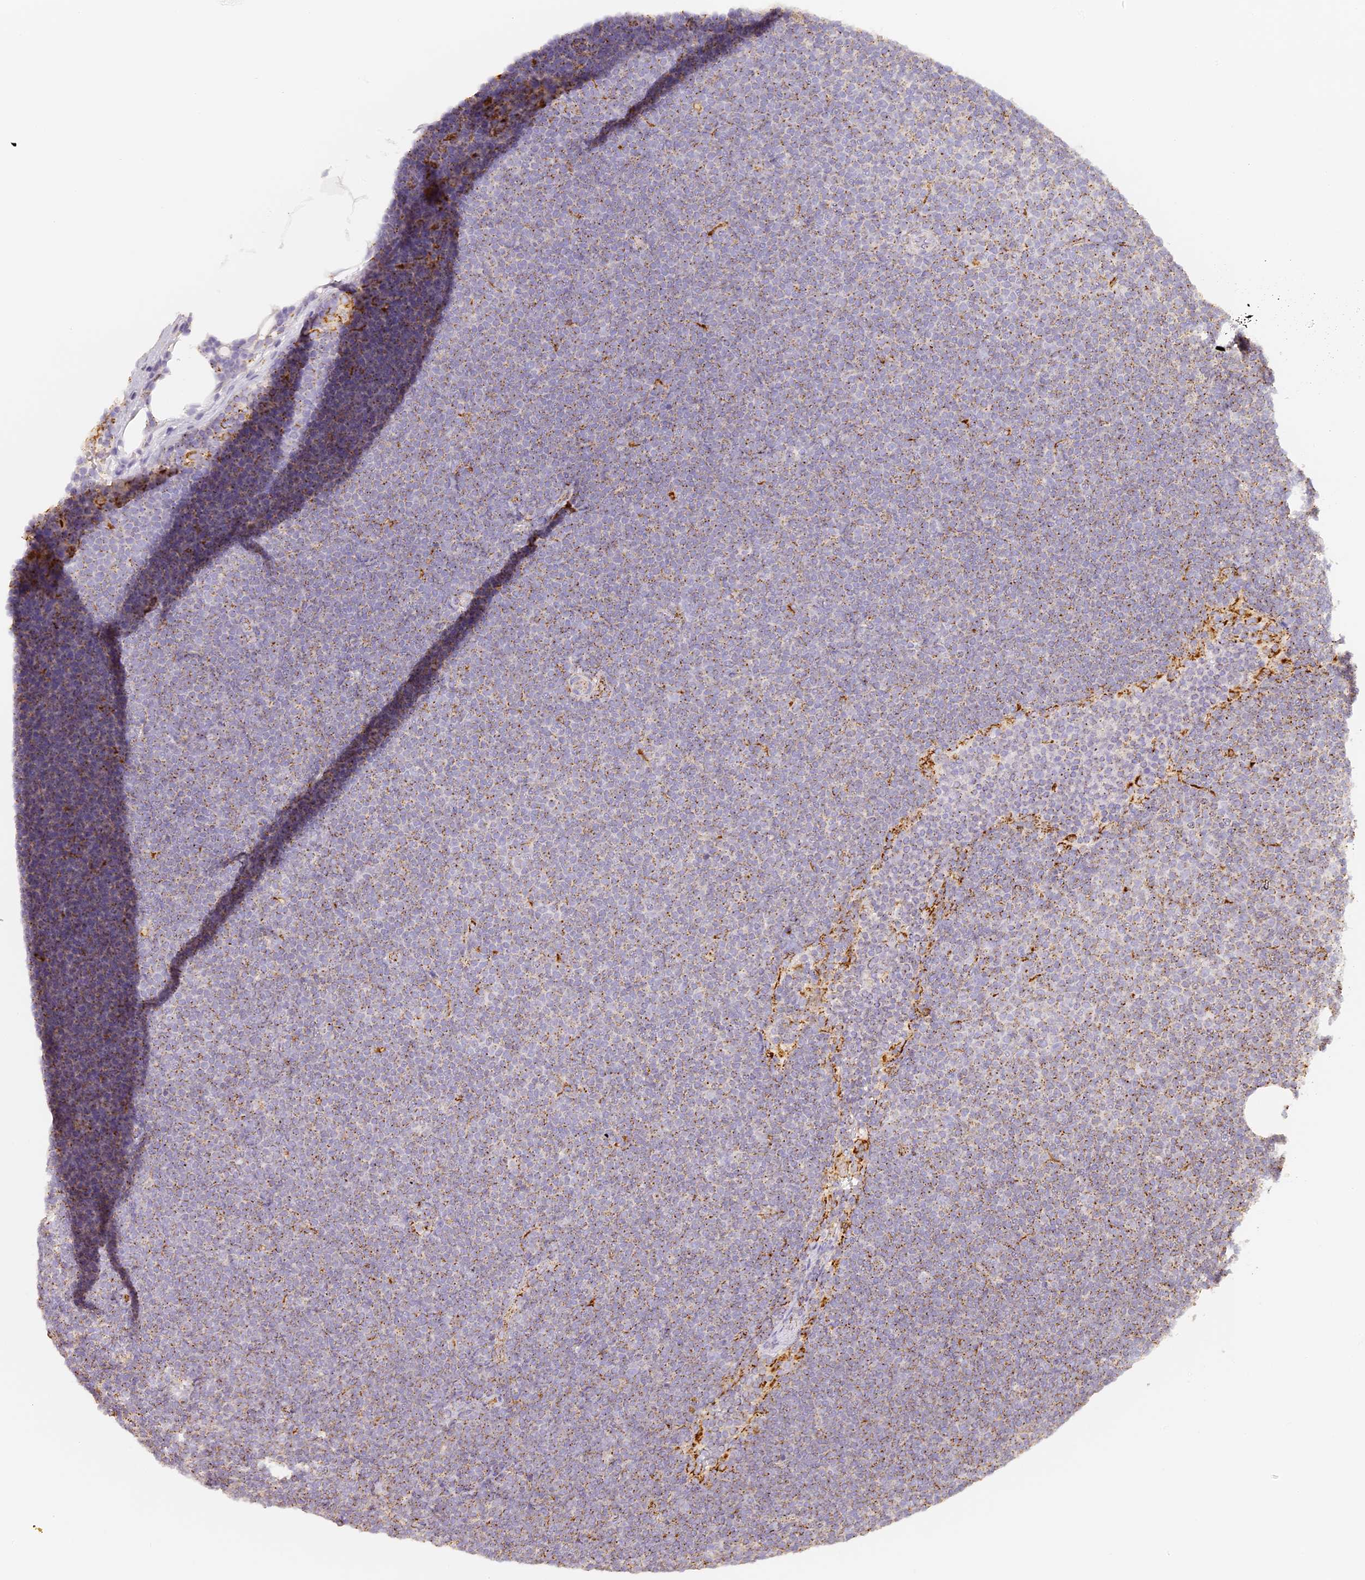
{"staining": {"intensity": "weak", "quantity": ">75%", "location": "cytoplasmic/membranous"}, "tissue": "lymphoma", "cell_type": "Tumor cells", "image_type": "cancer", "snomed": [{"axis": "morphology", "description": "Malignant lymphoma, non-Hodgkin's type, Low grade"}, {"axis": "topography", "description": "Lymph node"}], "caption": "Human malignant lymphoma, non-Hodgkin's type (low-grade) stained with a protein marker shows weak staining in tumor cells.", "gene": "LAMP2", "patient": {"sex": "female", "age": 53}}